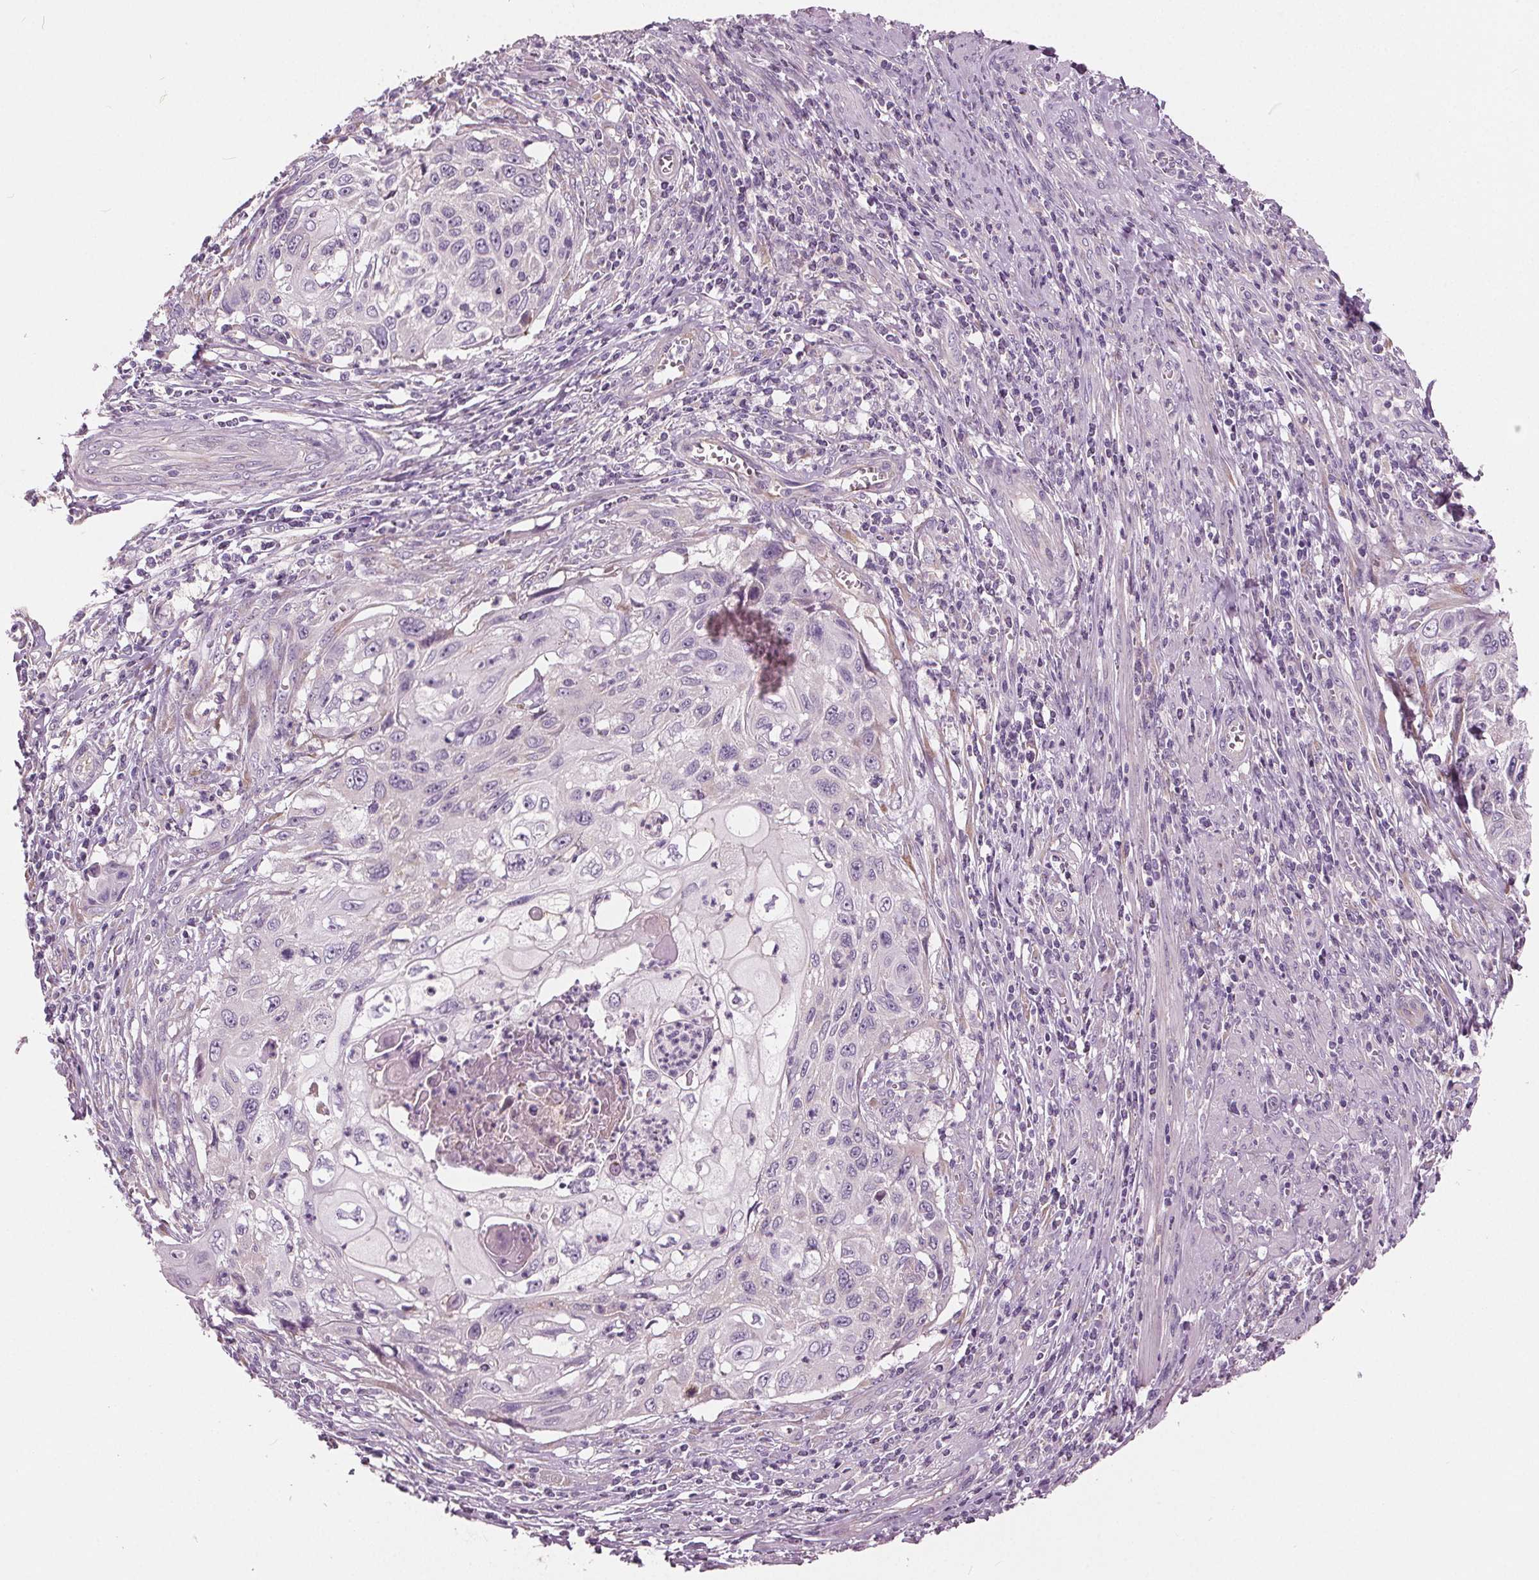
{"staining": {"intensity": "negative", "quantity": "none", "location": "none"}, "tissue": "cervical cancer", "cell_type": "Tumor cells", "image_type": "cancer", "snomed": [{"axis": "morphology", "description": "Squamous cell carcinoma, NOS"}, {"axis": "topography", "description": "Cervix"}], "caption": "Histopathology image shows no protein positivity in tumor cells of cervical cancer (squamous cell carcinoma) tissue.", "gene": "LHFPL7", "patient": {"sex": "female", "age": 70}}